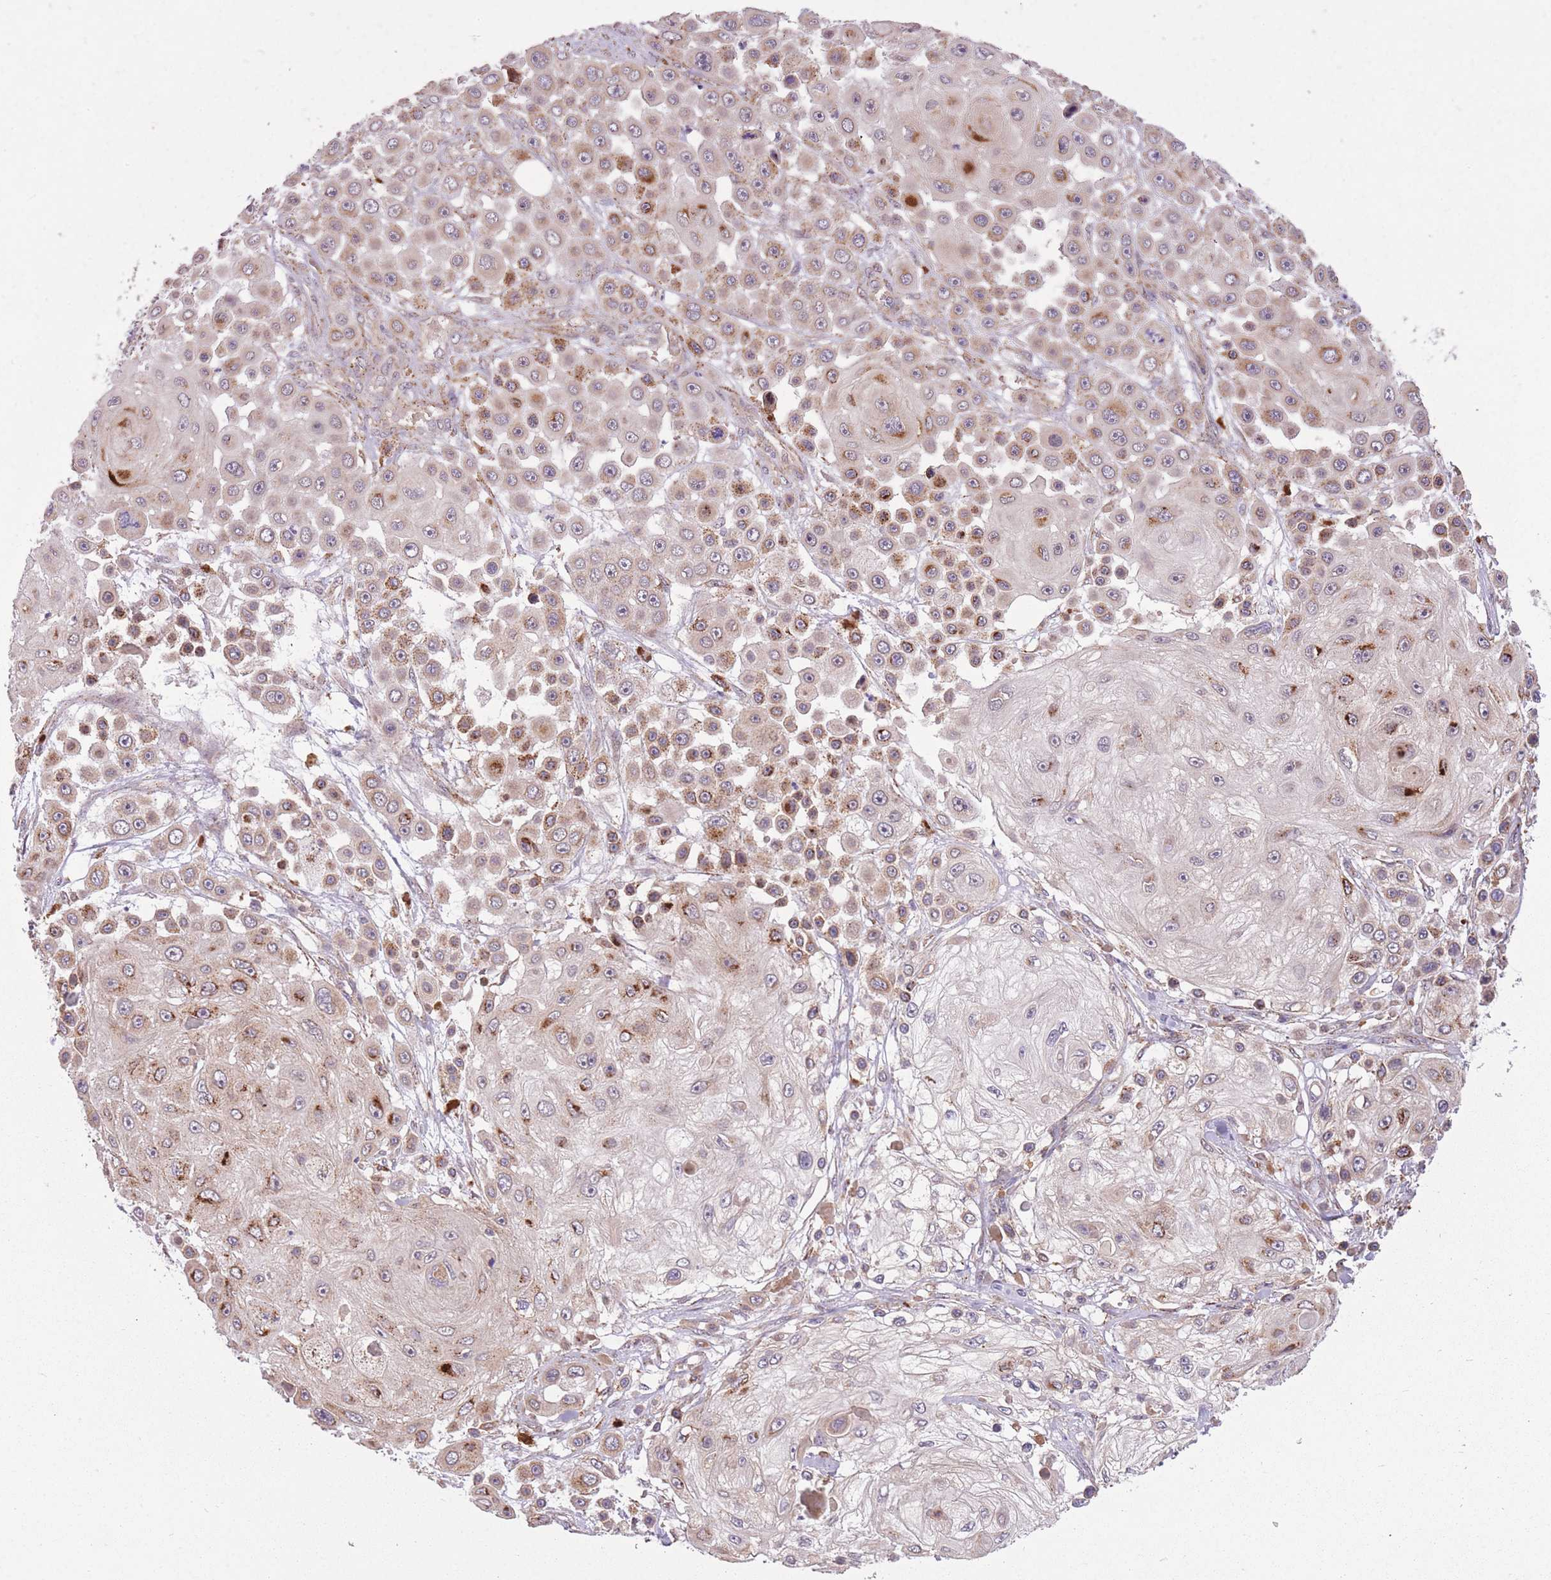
{"staining": {"intensity": "moderate", "quantity": ">75%", "location": "cytoplasmic/membranous"}, "tissue": "skin cancer", "cell_type": "Tumor cells", "image_type": "cancer", "snomed": [{"axis": "morphology", "description": "Squamous cell carcinoma, NOS"}, {"axis": "topography", "description": "Skin"}], "caption": "Skin squamous cell carcinoma stained with a brown dye demonstrates moderate cytoplasmic/membranous positive expression in approximately >75% of tumor cells.", "gene": "POLR3F", "patient": {"sex": "male", "age": 67}}